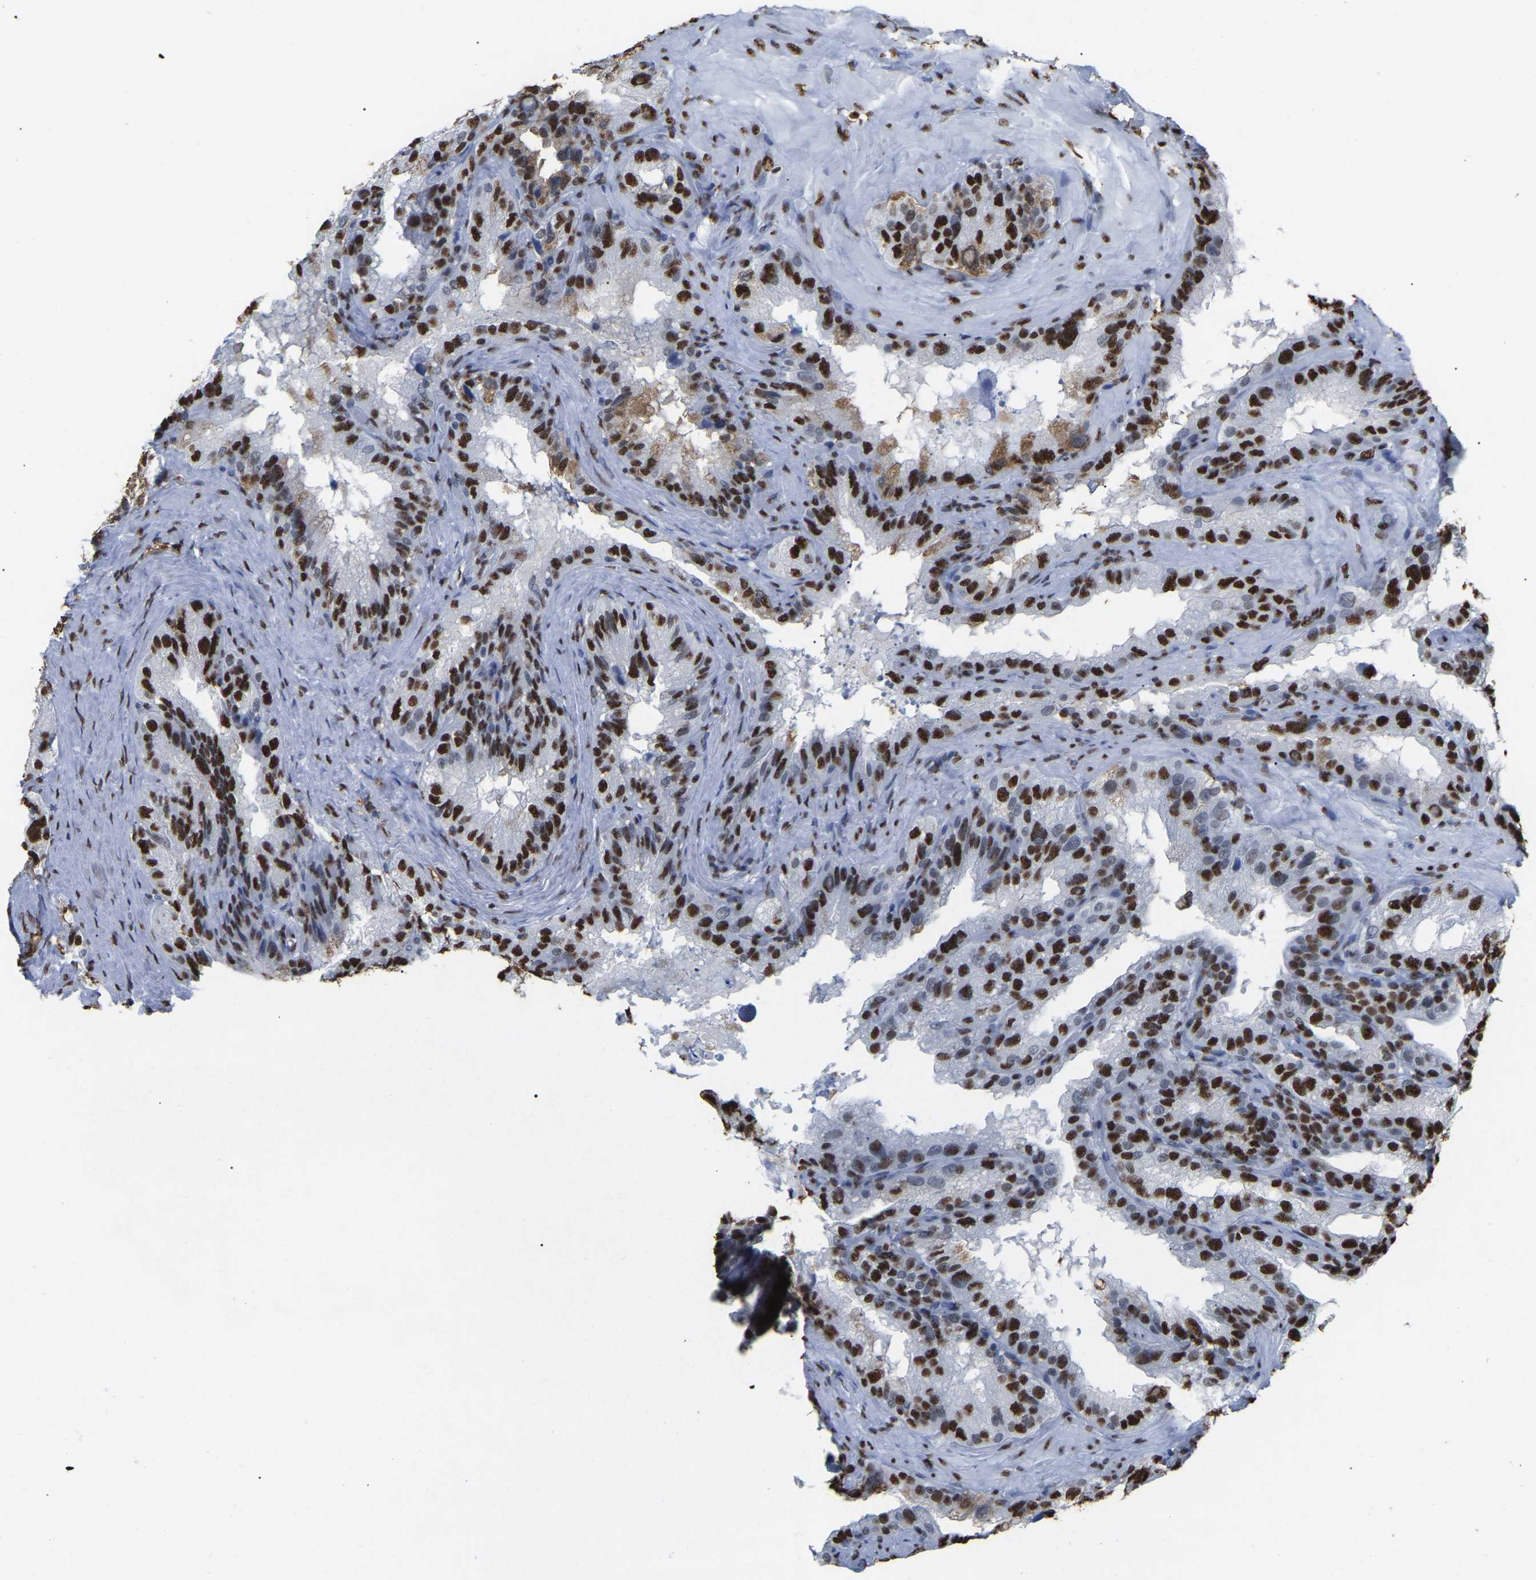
{"staining": {"intensity": "strong", "quantity": ">75%", "location": "nuclear"}, "tissue": "seminal vesicle", "cell_type": "Glandular cells", "image_type": "normal", "snomed": [{"axis": "morphology", "description": "Normal tissue, NOS"}, {"axis": "topography", "description": "Seminal veicle"}], "caption": "Protein expression analysis of unremarkable seminal vesicle exhibits strong nuclear expression in about >75% of glandular cells.", "gene": "RBL2", "patient": {"sex": "male", "age": 68}}